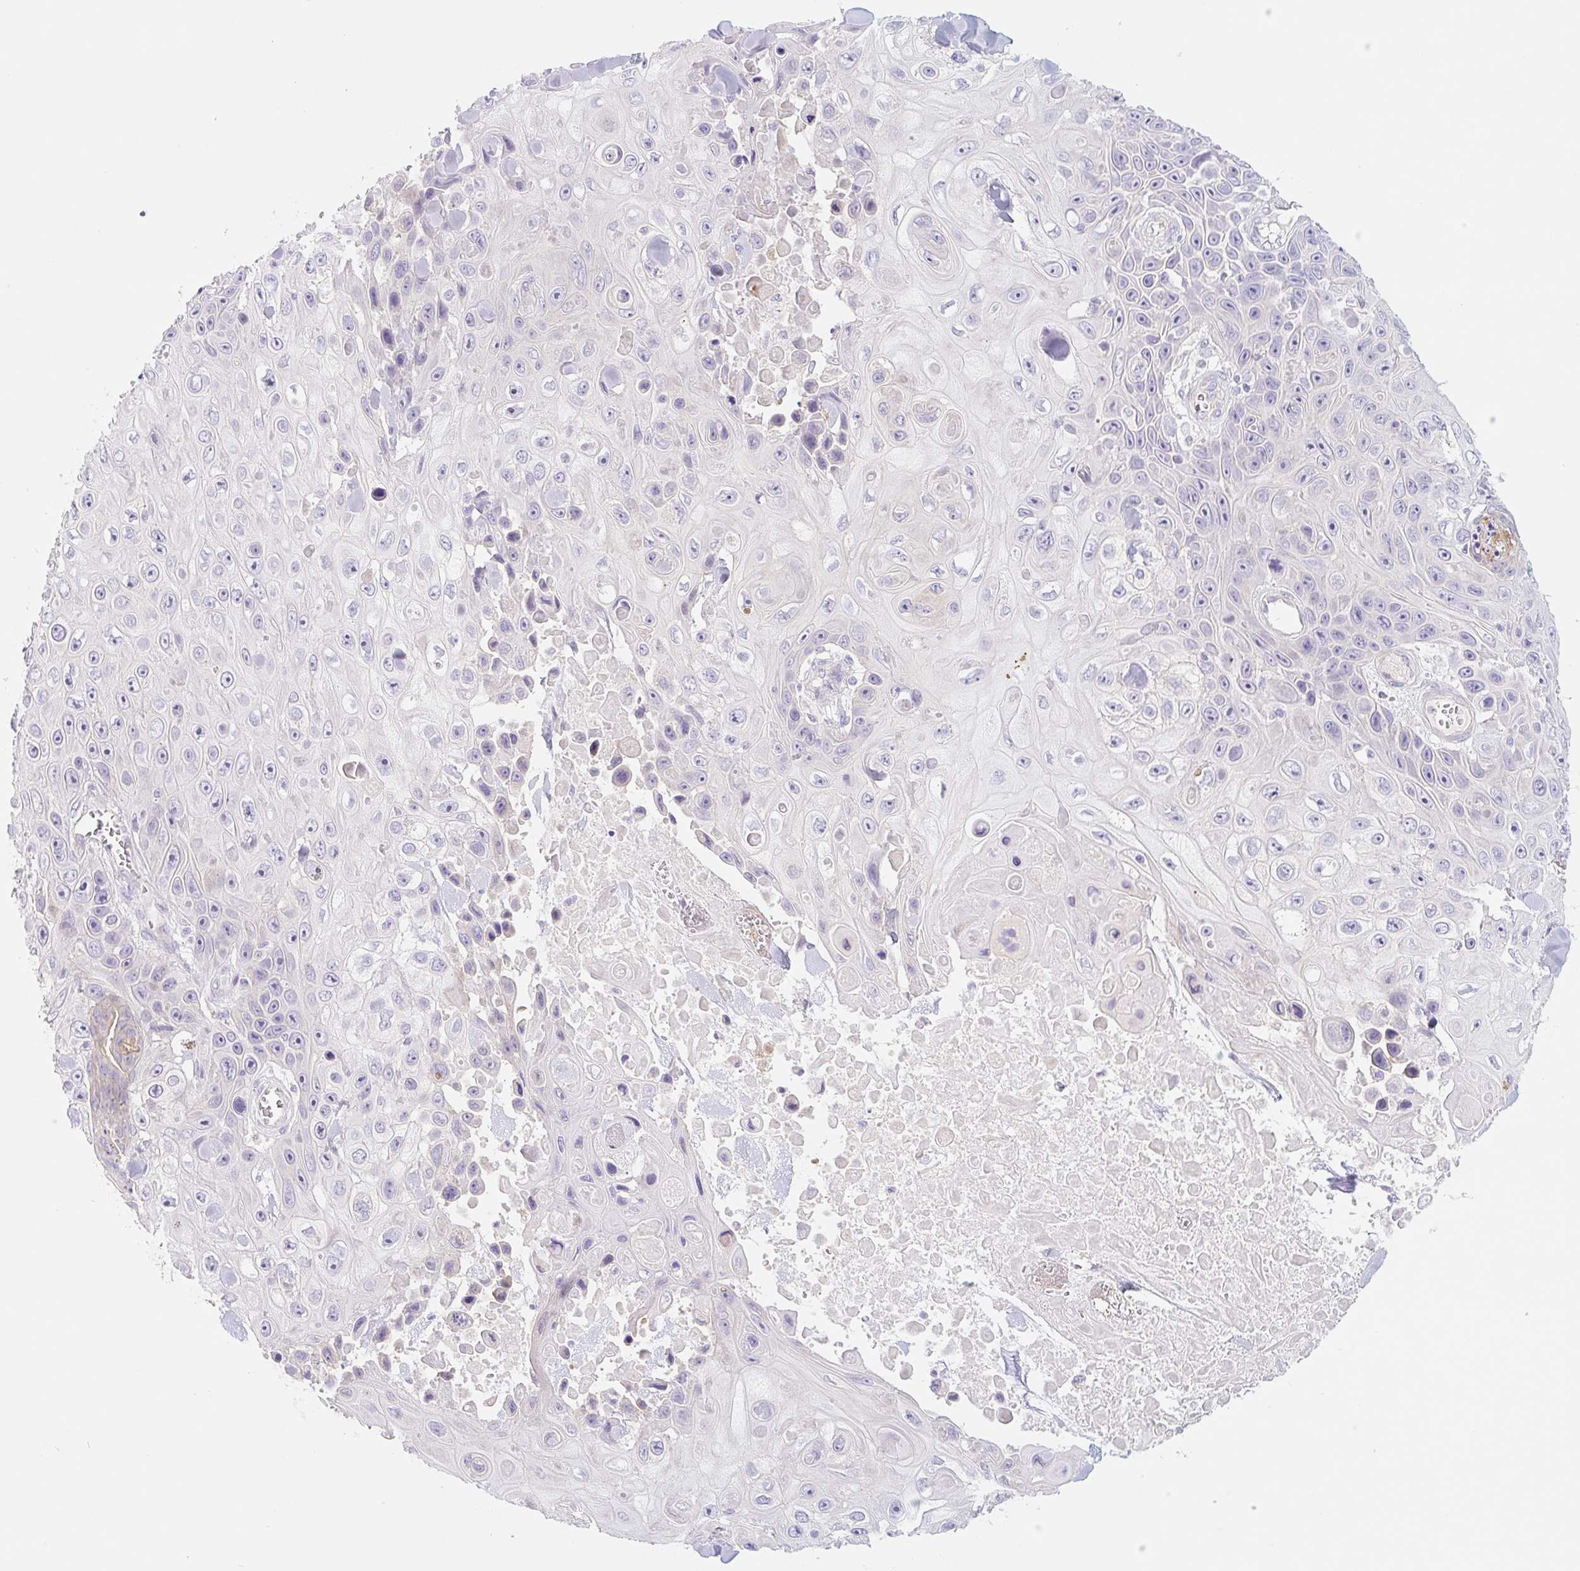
{"staining": {"intensity": "negative", "quantity": "none", "location": "none"}, "tissue": "skin cancer", "cell_type": "Tumor cells", "image_type": "cancer", "snomed": [{"axis": "morphology", "description": "Squamous cell carcinoma, NOS"}, {"axis": "topography", "description": "Skin"}], "caption": "Immunohistochemistry (IHC) photomicrograph of neoplastic tissue: human skin cancer (squamous cell carcinoma) stained with DAB reveals no significant protein expression in tumor cells.", "gene": "LYVE1", "patient": {"sex": "male", "age": 82}}